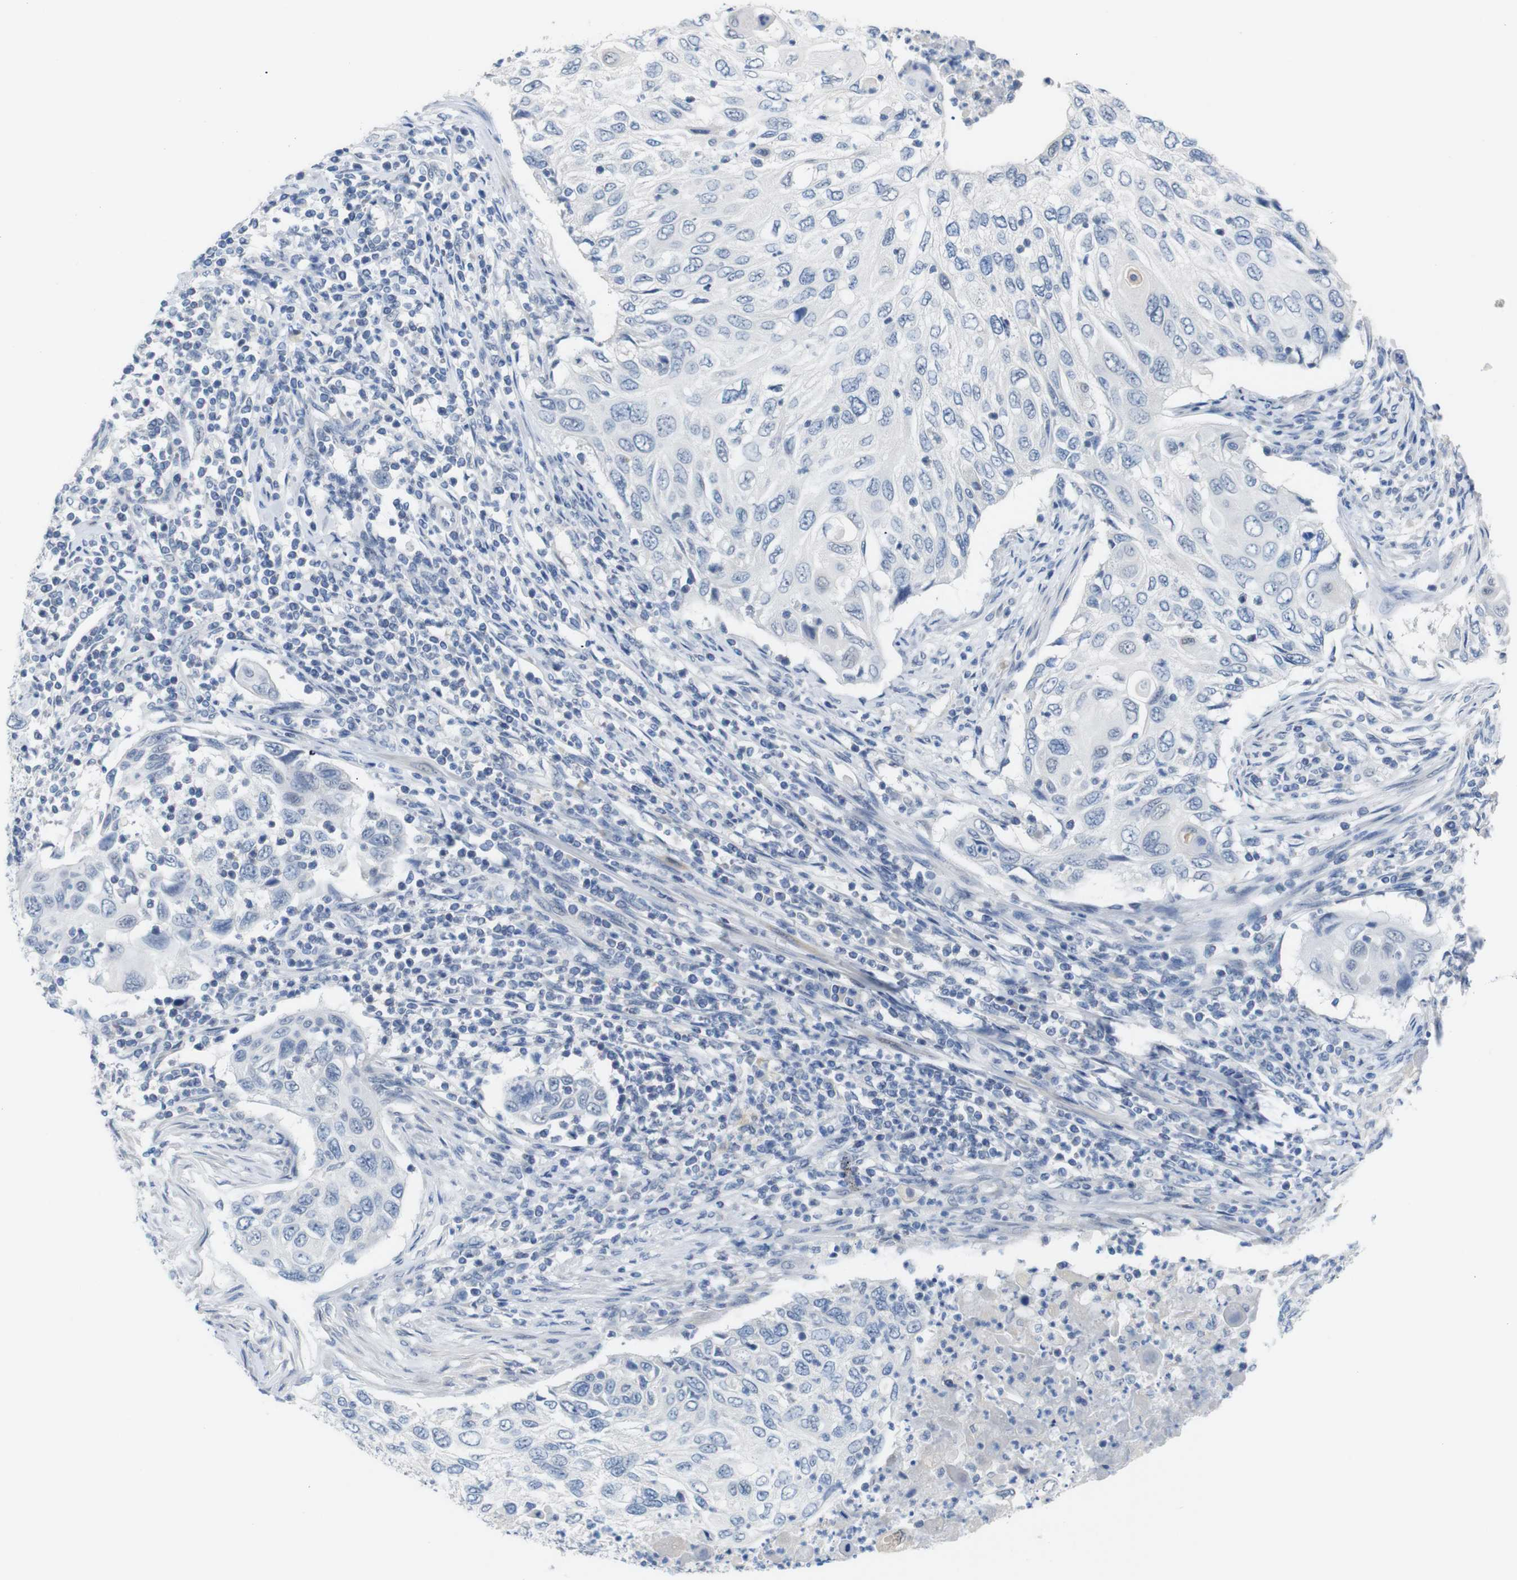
{"staining": {"intensity": "negative", "quantity": "none", "location": "none"}, "tissue": "cervical cancer", "cell_type": "Tumor cells", "image_type": "cancer", "snomed": [{"axis": "morphology", "description": "Squamous cell carcinoma, NOS"}, {"axis": "topography", "description": "Cervix"}], "caption": "The IHC micrograph has no significant staining in tumor cells of cervical squamous cell carcinoma tissue.", "gene": "CHRM5", "patient": {"sex": "female", "age": 70}}